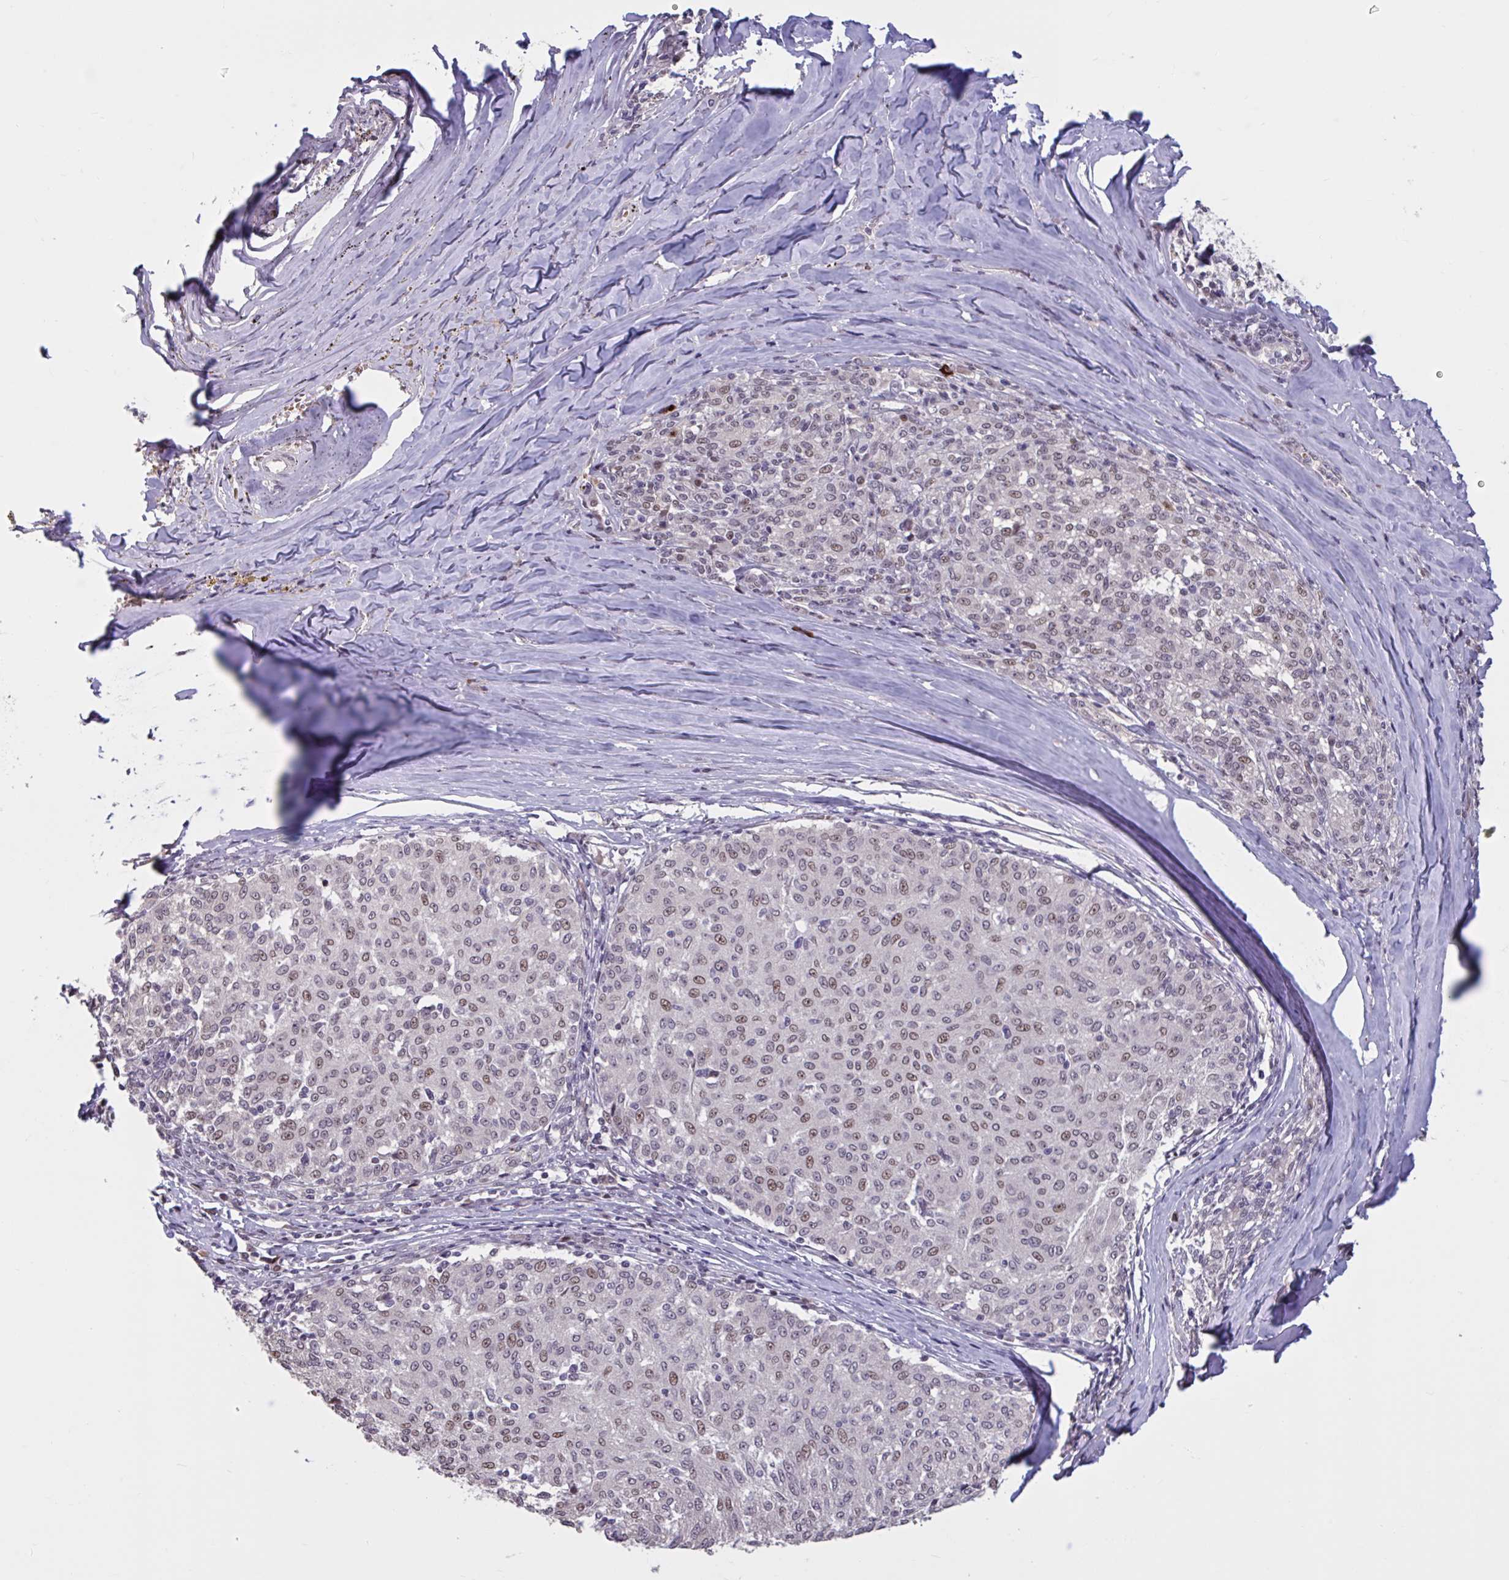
{"staining": {"intensity": "moderate", "quantity": "25%-75%", "location": "nuclear"}, "tissue": "melanoma", "cell_type": "Tumor cells", "image_type": "cancer", "snomed": [{"axis": "morphology", "description": "Malignant melanoma, NOS"}, {"axis": "topography", "description": "Skin"}], "caption": "Protein expression analysis of human malignant melanoma reveals moderate nuclear expression in about 25%-75% of tumor cells.", "gene": "ZNF414", "patient": {"sex": "female", "age": 72}}